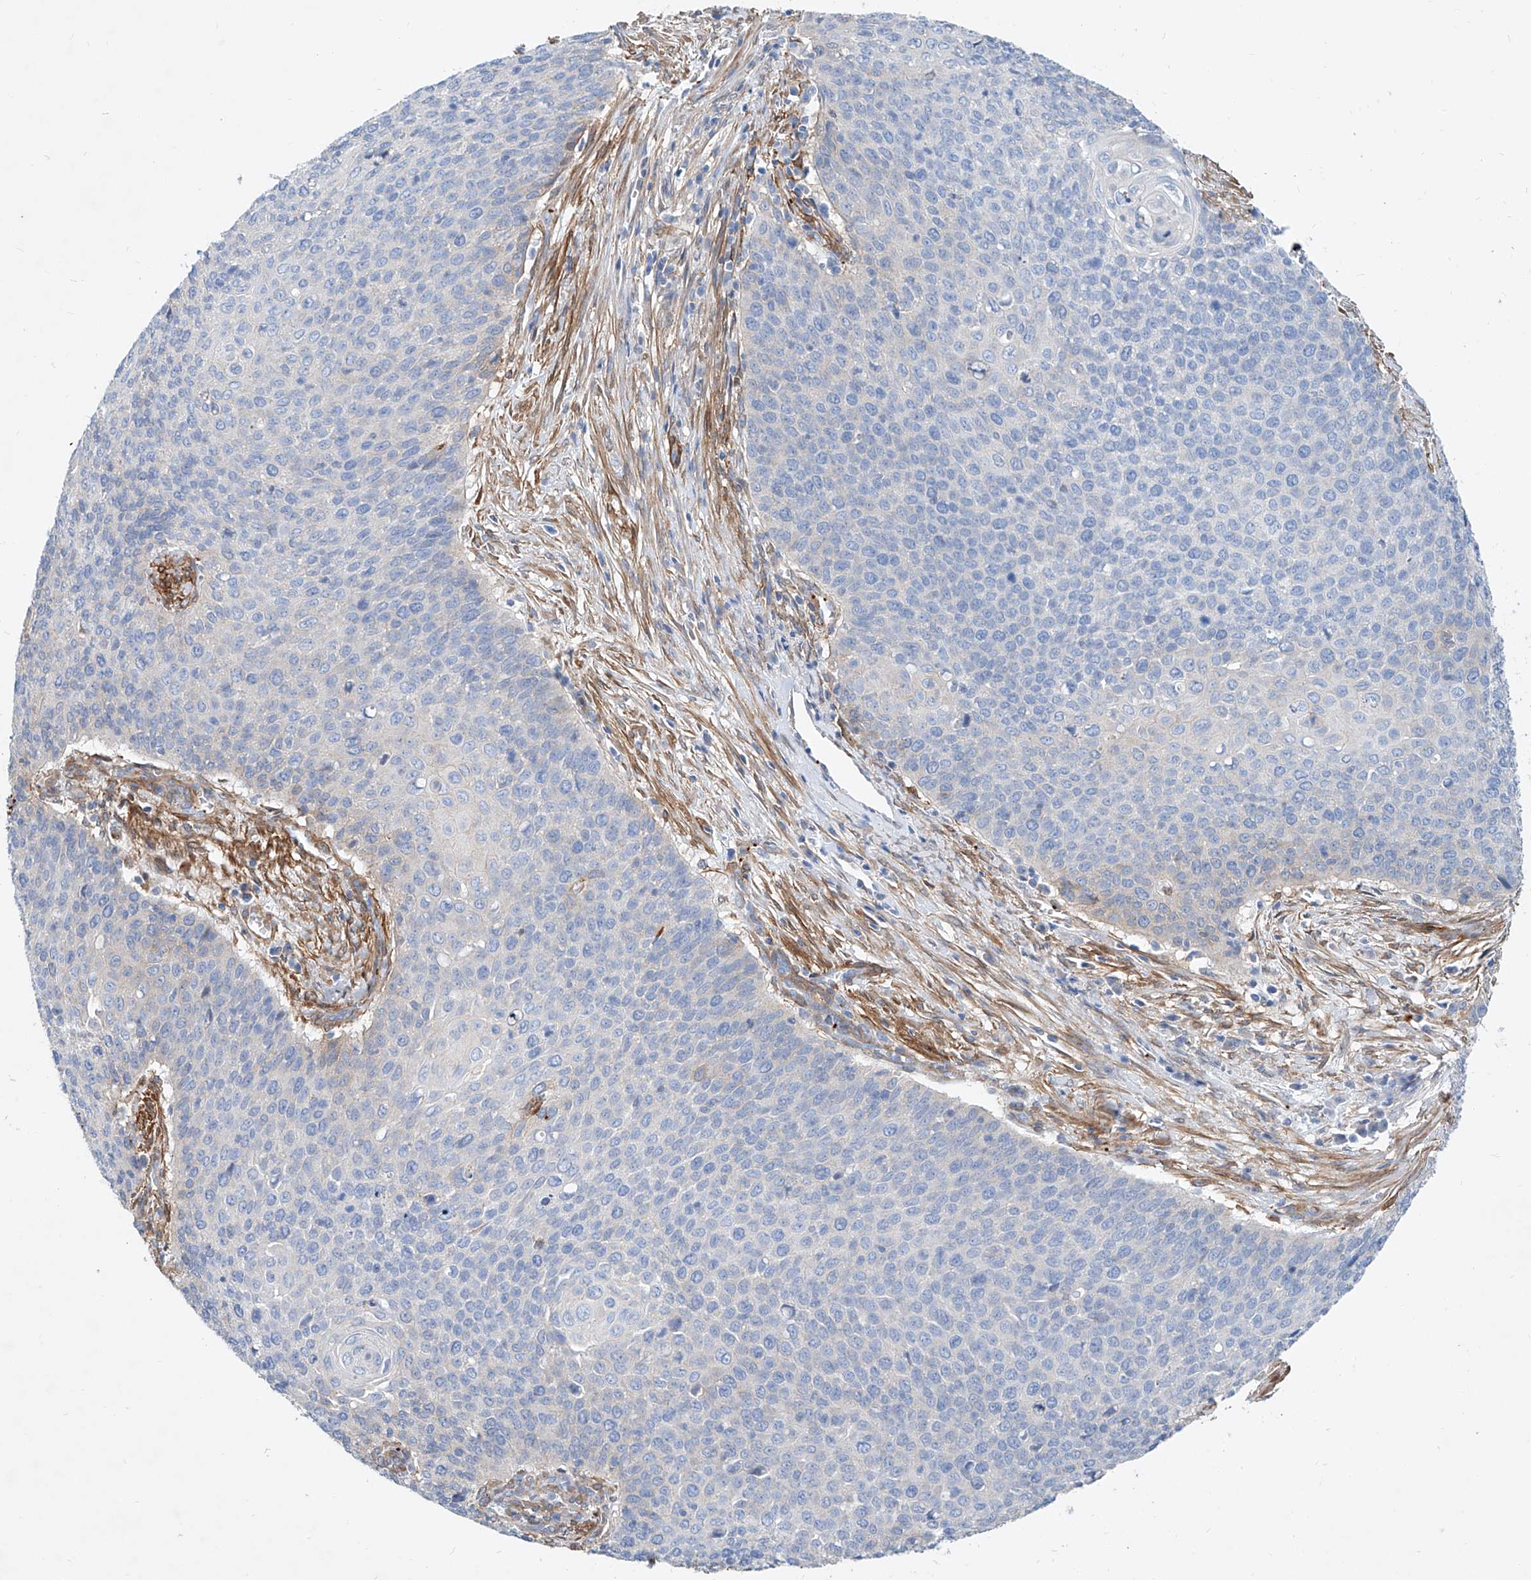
{"staining": {"intensity": "negative", "quantity": "none", "location": "none"}, "tissue": "cervical cancer", "cell_type": "Tumor cells", "image_type": "cancer", "snomed": [{"axis": "morphology", "description": "Squamous cell carcinoma, NOS"}, {"axis": "topography", "description": "Cervix"}], "caption": "Immunohistochemistry (IHC) image of neoplastic tissue: cervical squamous cell carcinoma stained with DAB (3,3'-diaminobenzidine) demonstrates no significant protein positivity in tumor cells. (Brightfield microscopy of DAB immunohistochemistry at high magnification).", "gene": "TAS2R60", "patient": {"sex": "female", "age": 39}}